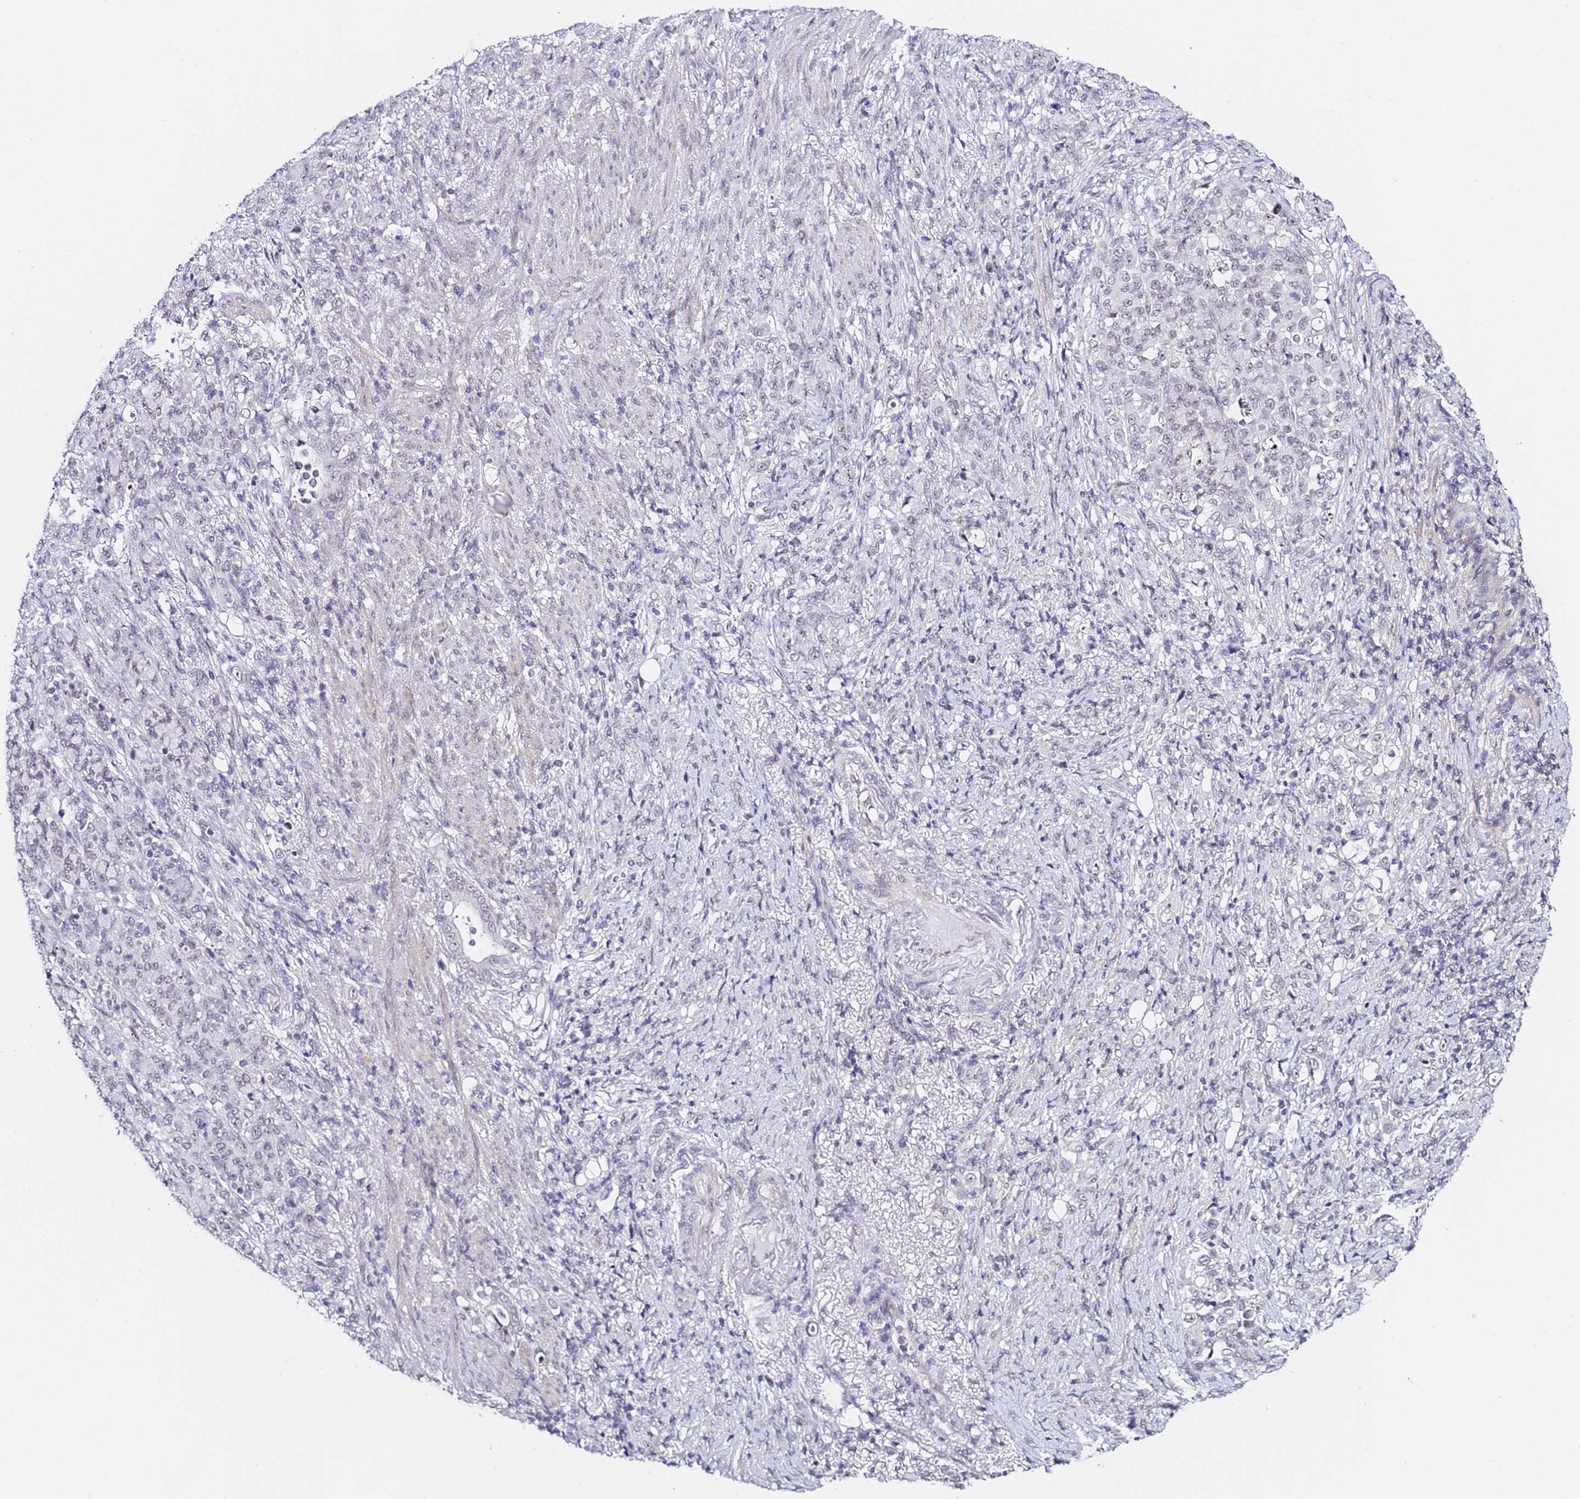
{"staining": {"intensity": "negative", "quantity": "none", "location": "none"}, "tissue": "stomach cancer", "cell_type": "Tumor cells", "image_type": "cancer", "snomed": [{"axis": "morphology", "description": "Normal tissue, NOS"}, {"axis": "morphology", "description": "Adenocarcinoma, NOS"}, {"axis": "topography", "description": "Stomach"}], "caption": "A photomicrograph of human stomach adenocarcinoma is negative for staining in tumor cells.", "gene": "LSM3", "patient": {"sex": "female", "age": 79}}